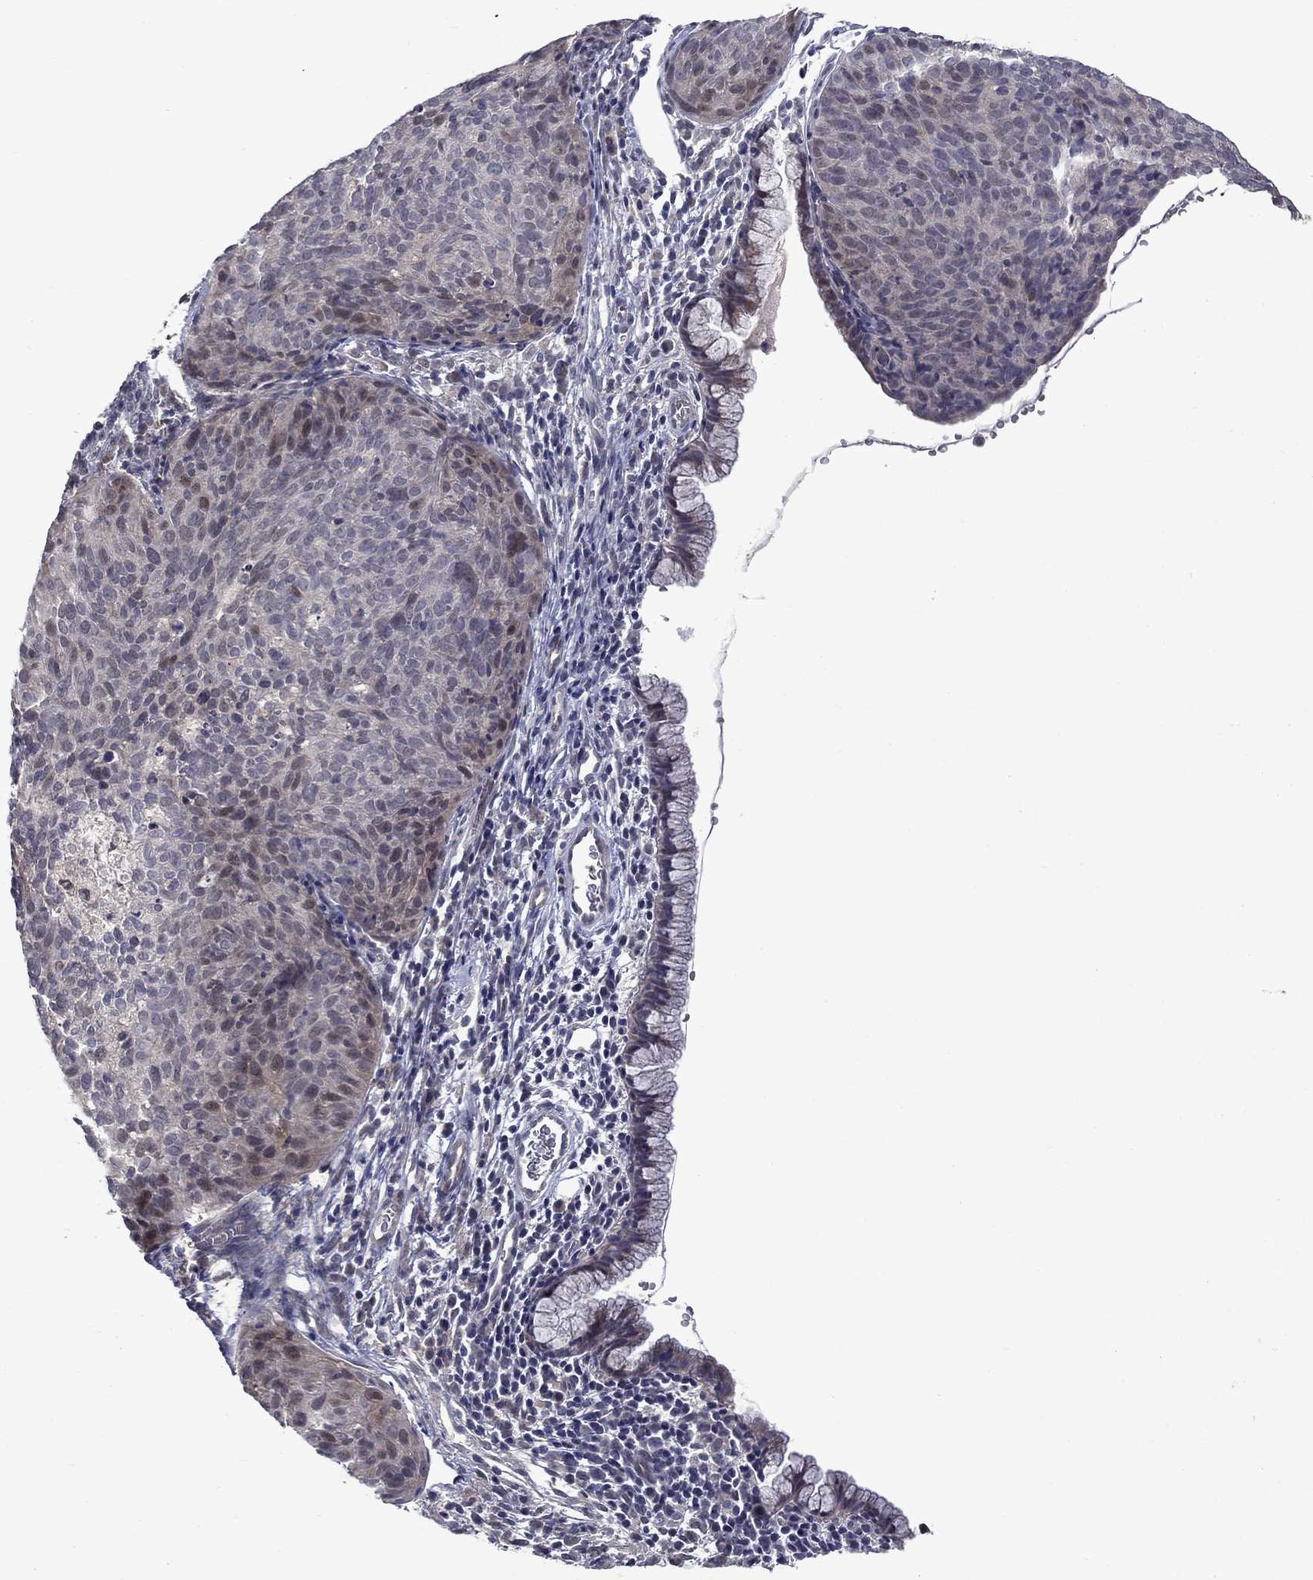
{"staining": {"intensity": "weak", "quantity": "<25%", "location": "cytoplasmic/membranous"}, "tissue": "cervical cancer", "cell_type": "Tumor cells", "image_type": "cancer", "snomed": [{"axis": "morphology", "description": "Squamous cell carcinoma, NOS"}, {"axis": "topography", "description": "Cervix"}], "caption": "Human cervical squamous cell carcinoma stained for a protein using IHC exhibits no expression in tumor cells.", "gene": "FAM3B", "patient": {"sex": "female", "age": 39}}